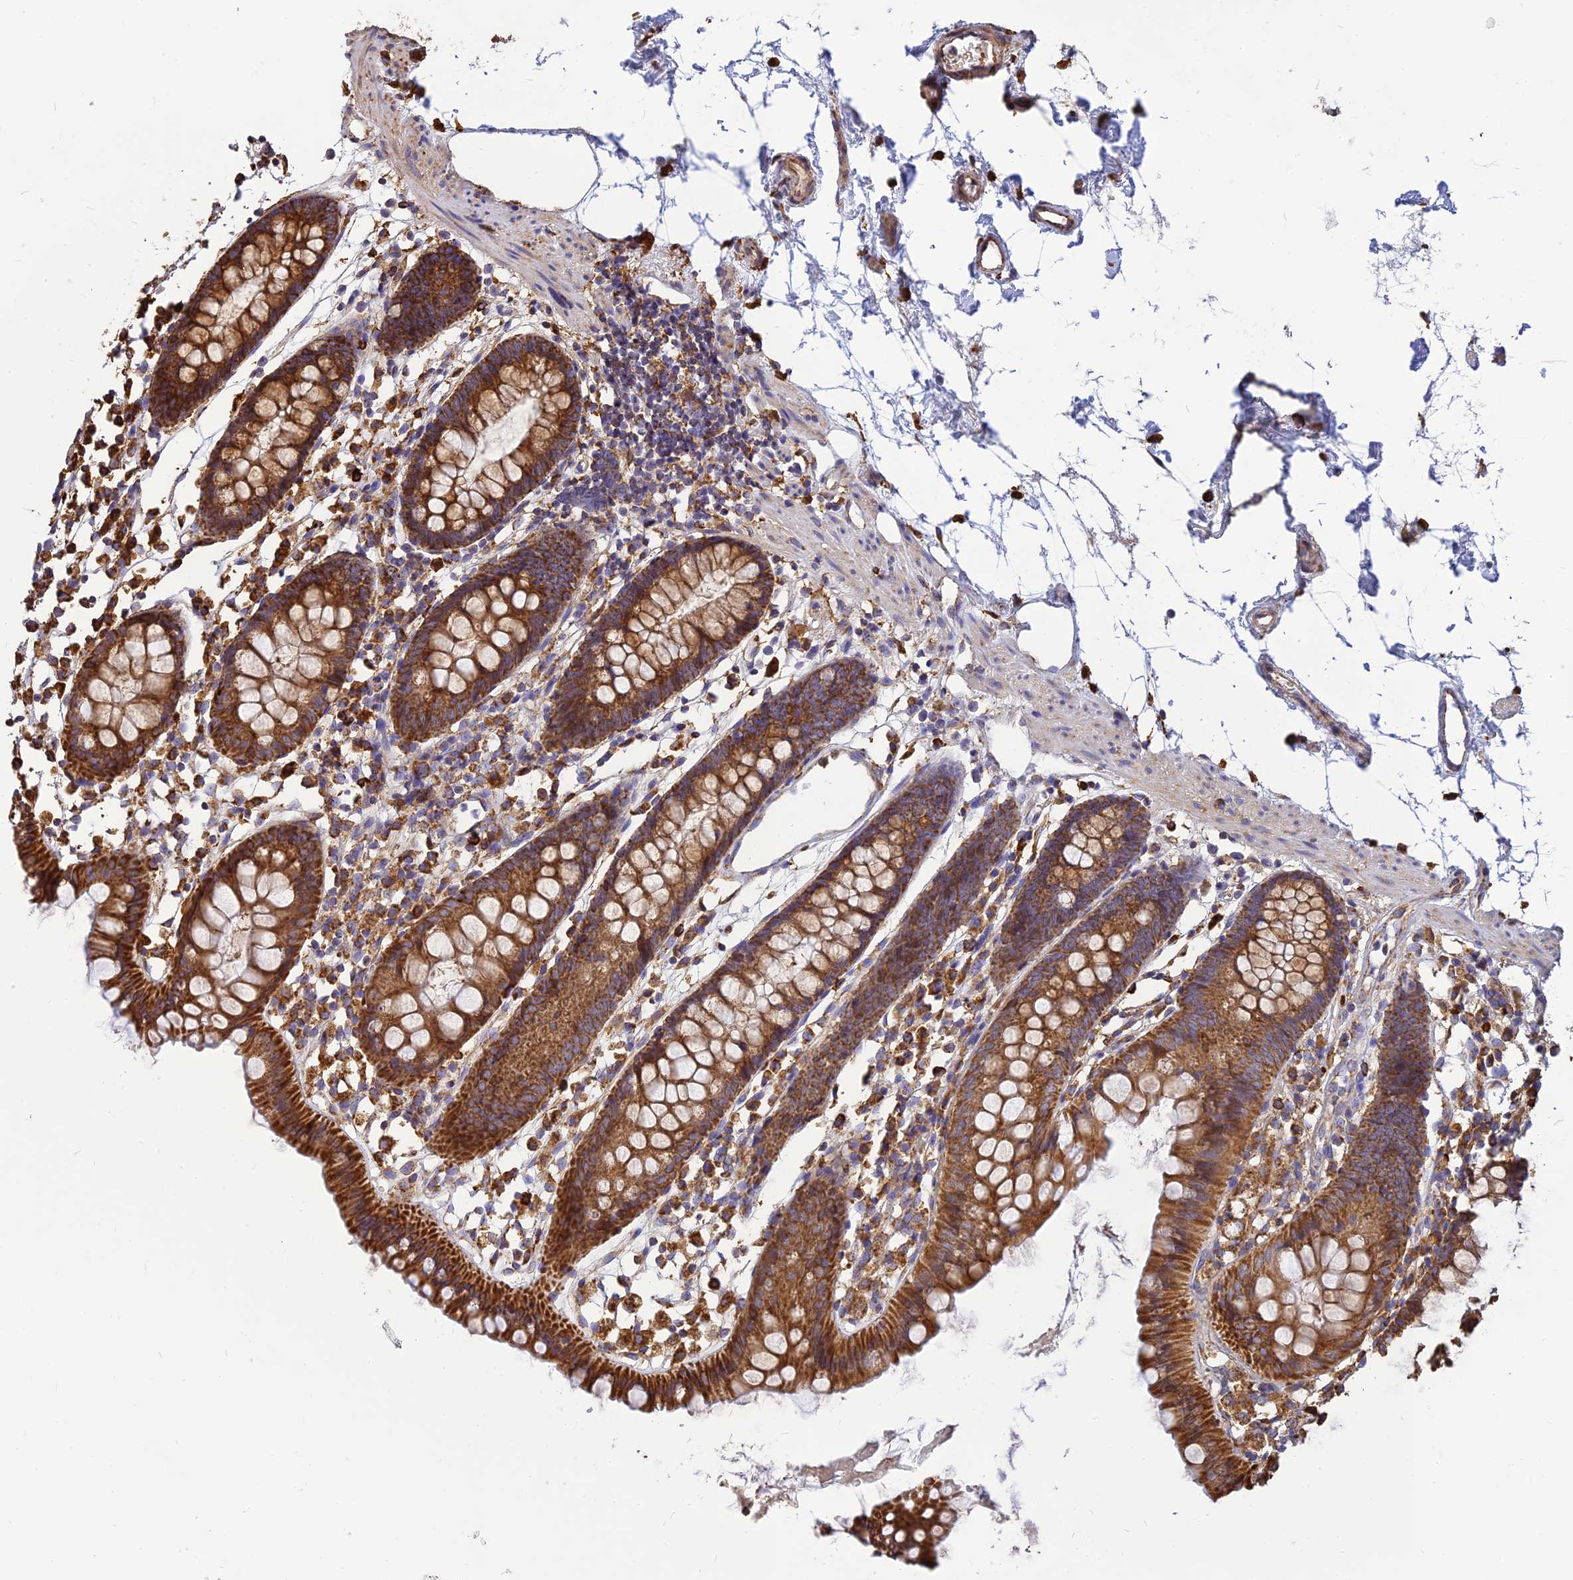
{"staining": {"intensity": "moderate", "quantity": ">75%", "location": "cytoplasmic/membranous"}, "tissue": "colon", "cell_type": "Endothelial cells", "image_type": "normal", "snomed": [{"axis": "morphology", "description": "Normal tissue, NOS"}, {"axis": "topography", "description": "Colon"}], "caption": "Human colon stained for a protein (brown) displays moderate cytoplasmic/membranous positive positivity in approximately >75% of endothelial cells.", "gene": "THUMPD2", "patient": {"sex": "female", "age": 84}}